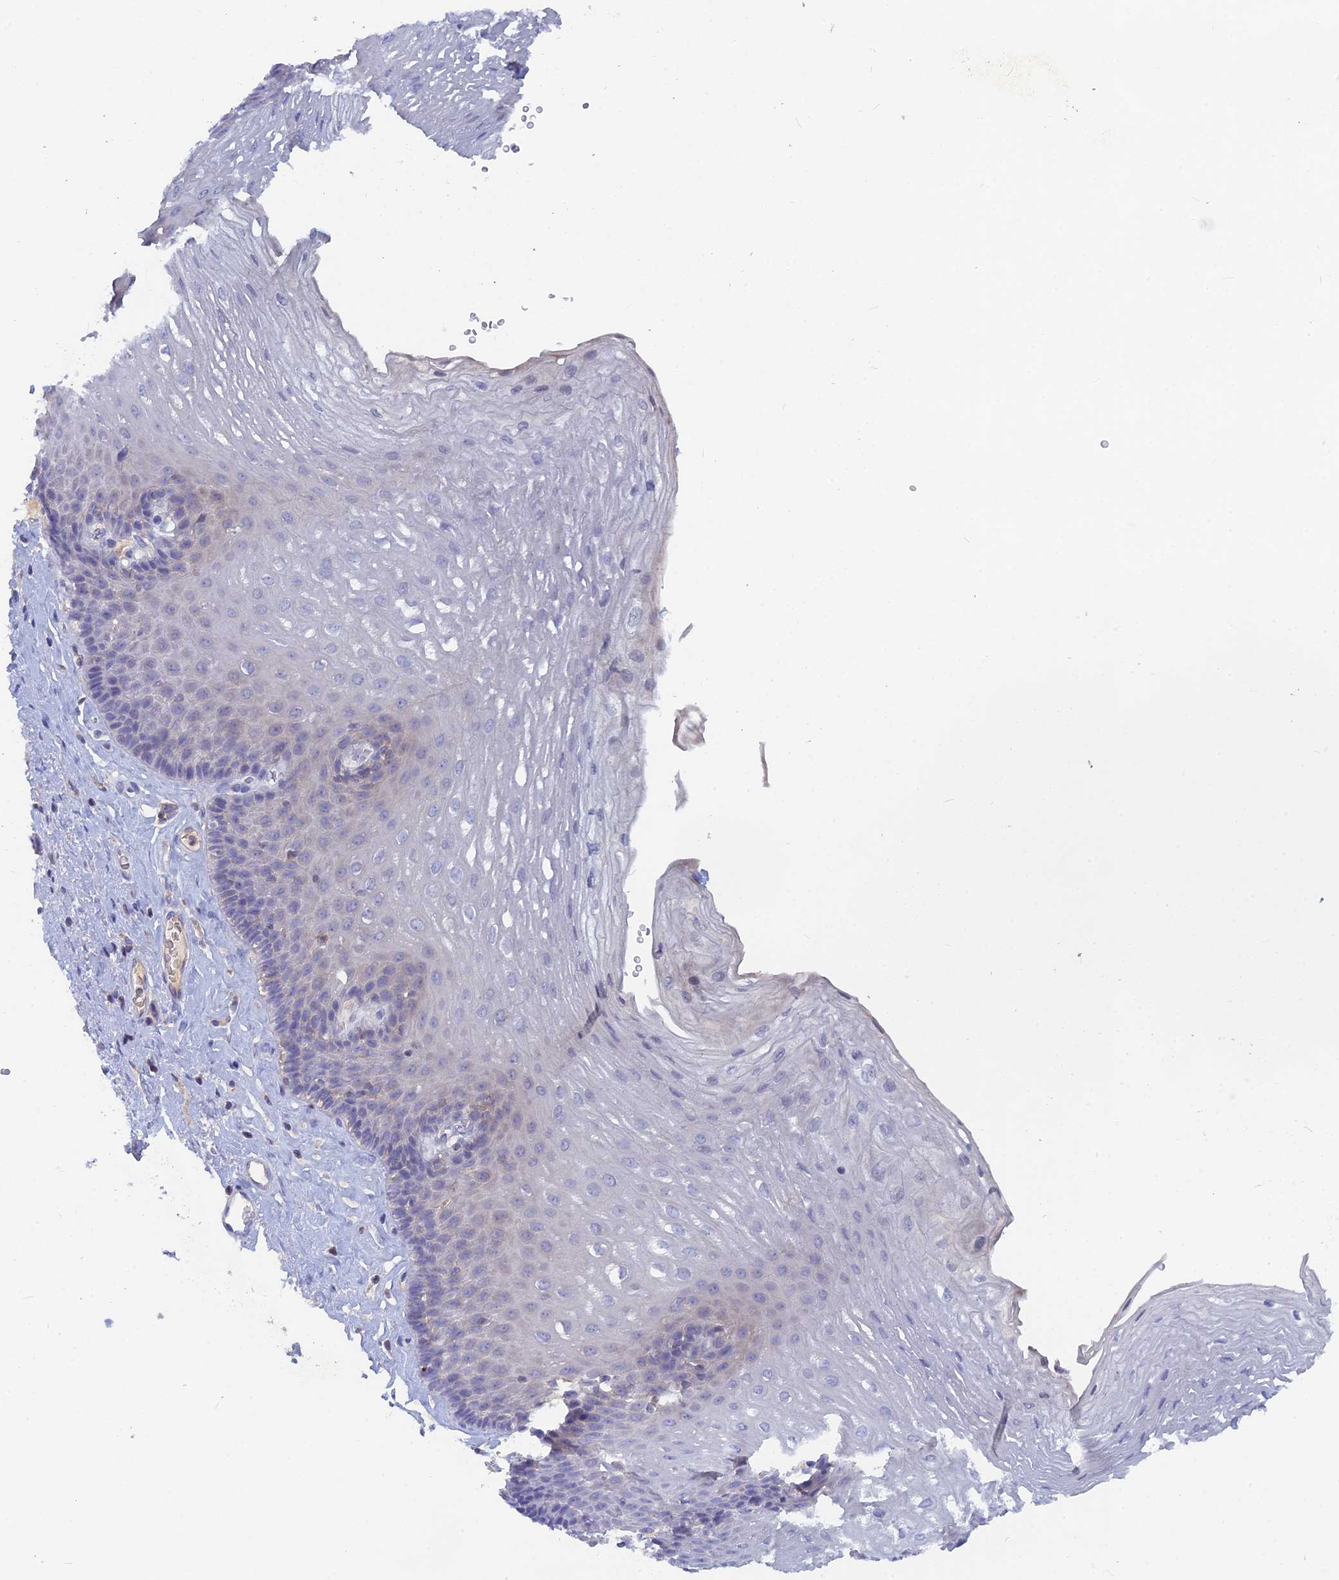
{"staining": {"intensity": "negative", "quantity": "none", "location": "none"}, "tissue": "esophagus", "cell_type": "Squamous epithelial cells", "image_type": "normal", "snomed": [{"axis": "morphology", "description": "Normal tissue, NOS"}, {"axis": "topography", "description": "Esophagus"}], "caption": "The micrograph displays no significant positivity in squamous epithelial cells of esophagus. Nuclei are stained in blue.", "gene": "ACP7", "patient": {"sex": "female", "age": 66}}